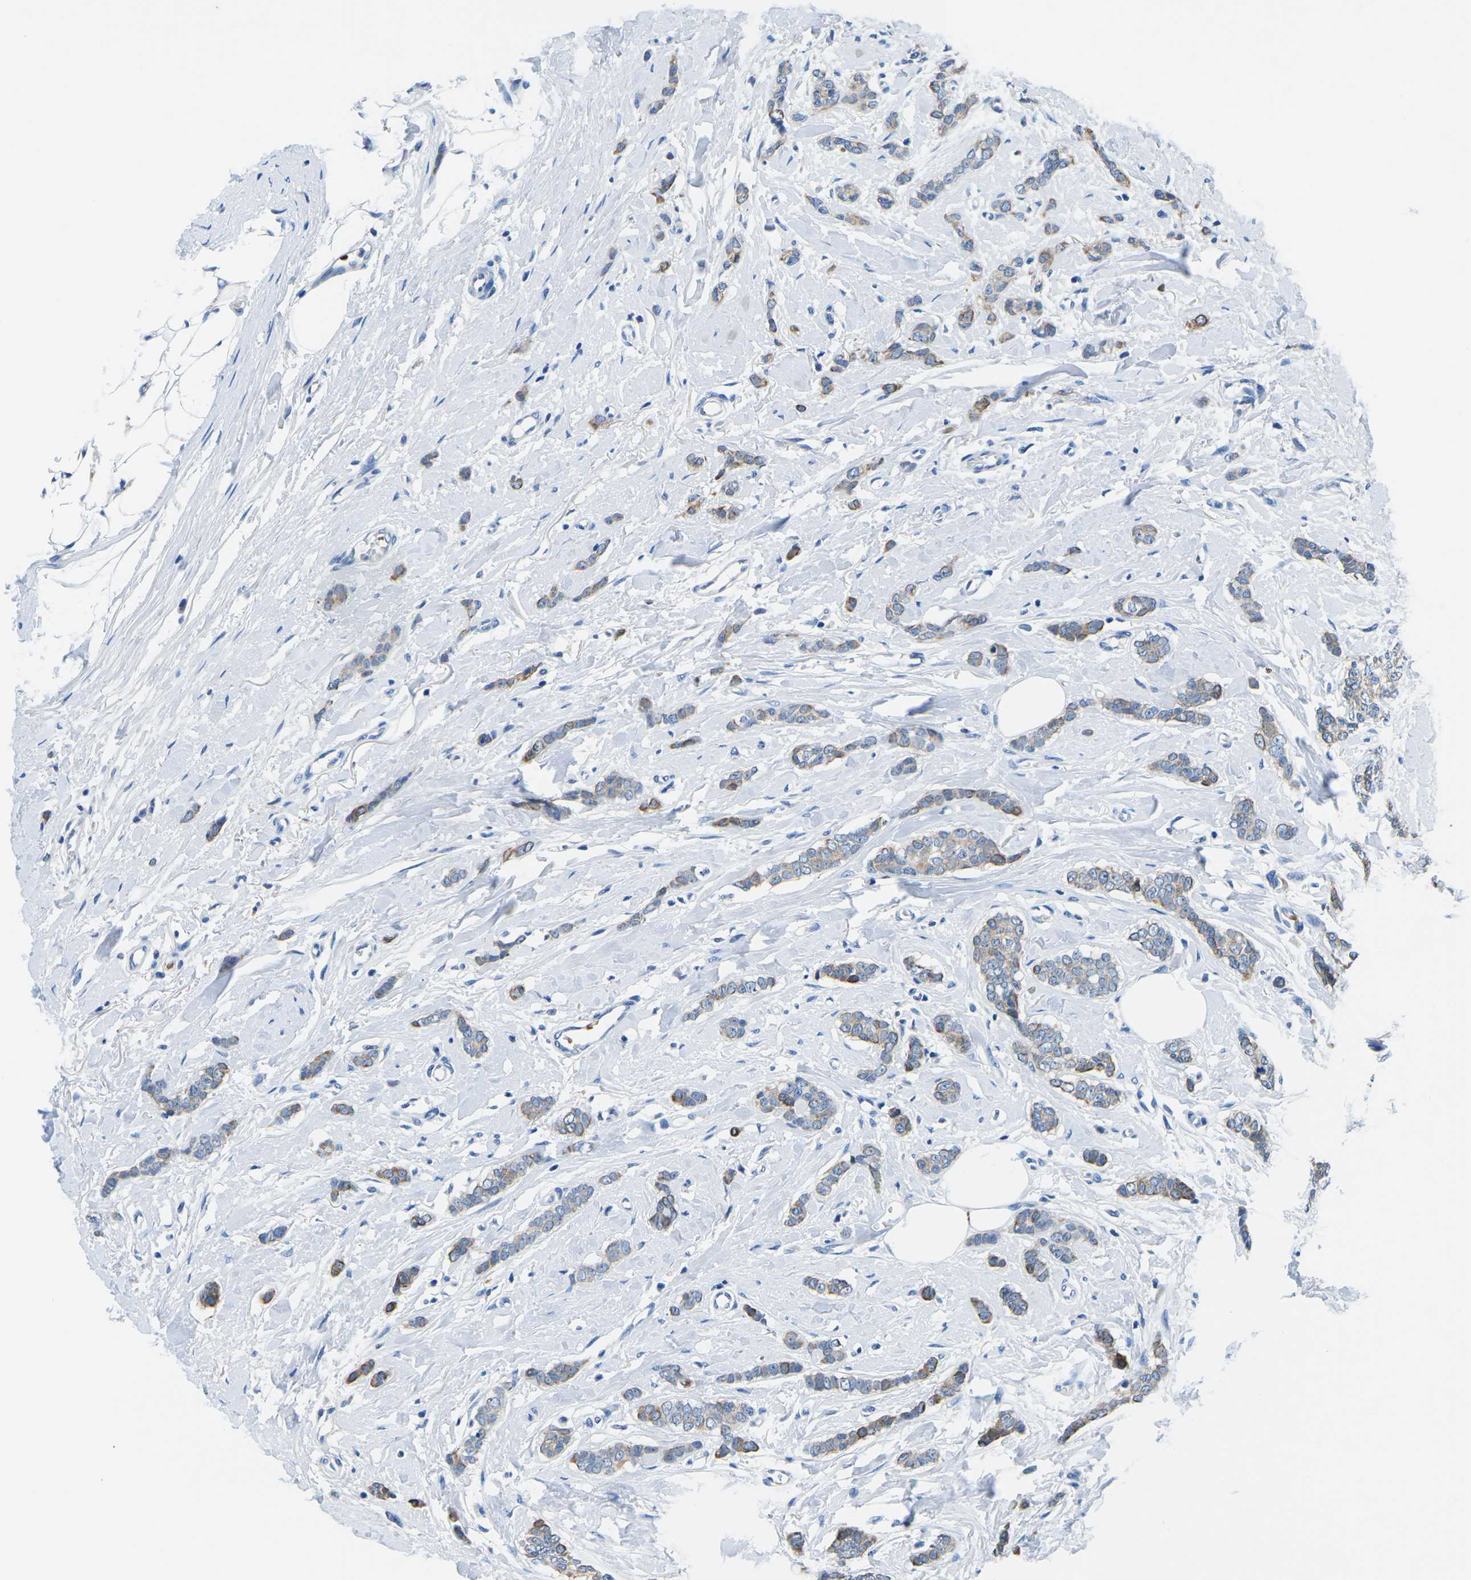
{"staining": {"intensity": "weak", "quantity": "25%-75%", "location": "cytoplasmic/membranous"}, "tissue": "breast cancer", "cell_type": "Tumor cells", "image_type": "cancer", "snomed": [{"axis": "morphology", "description": "Lobular carcinoma"}, {"axis": "topography", "description": "Skin"}, {"axis": "topography", "description": "Breast"}], "caption": "Immunohistochemistry histopathology image of human breast lobular carcinoma stained for a protein (brown), which demonstrates low levels of weak cytoplasmic/membranous expression in approximately 25%-75% of tumor cells.", "gene": "TM6SF1", "patient": {"sex": "female", "age": 46}}